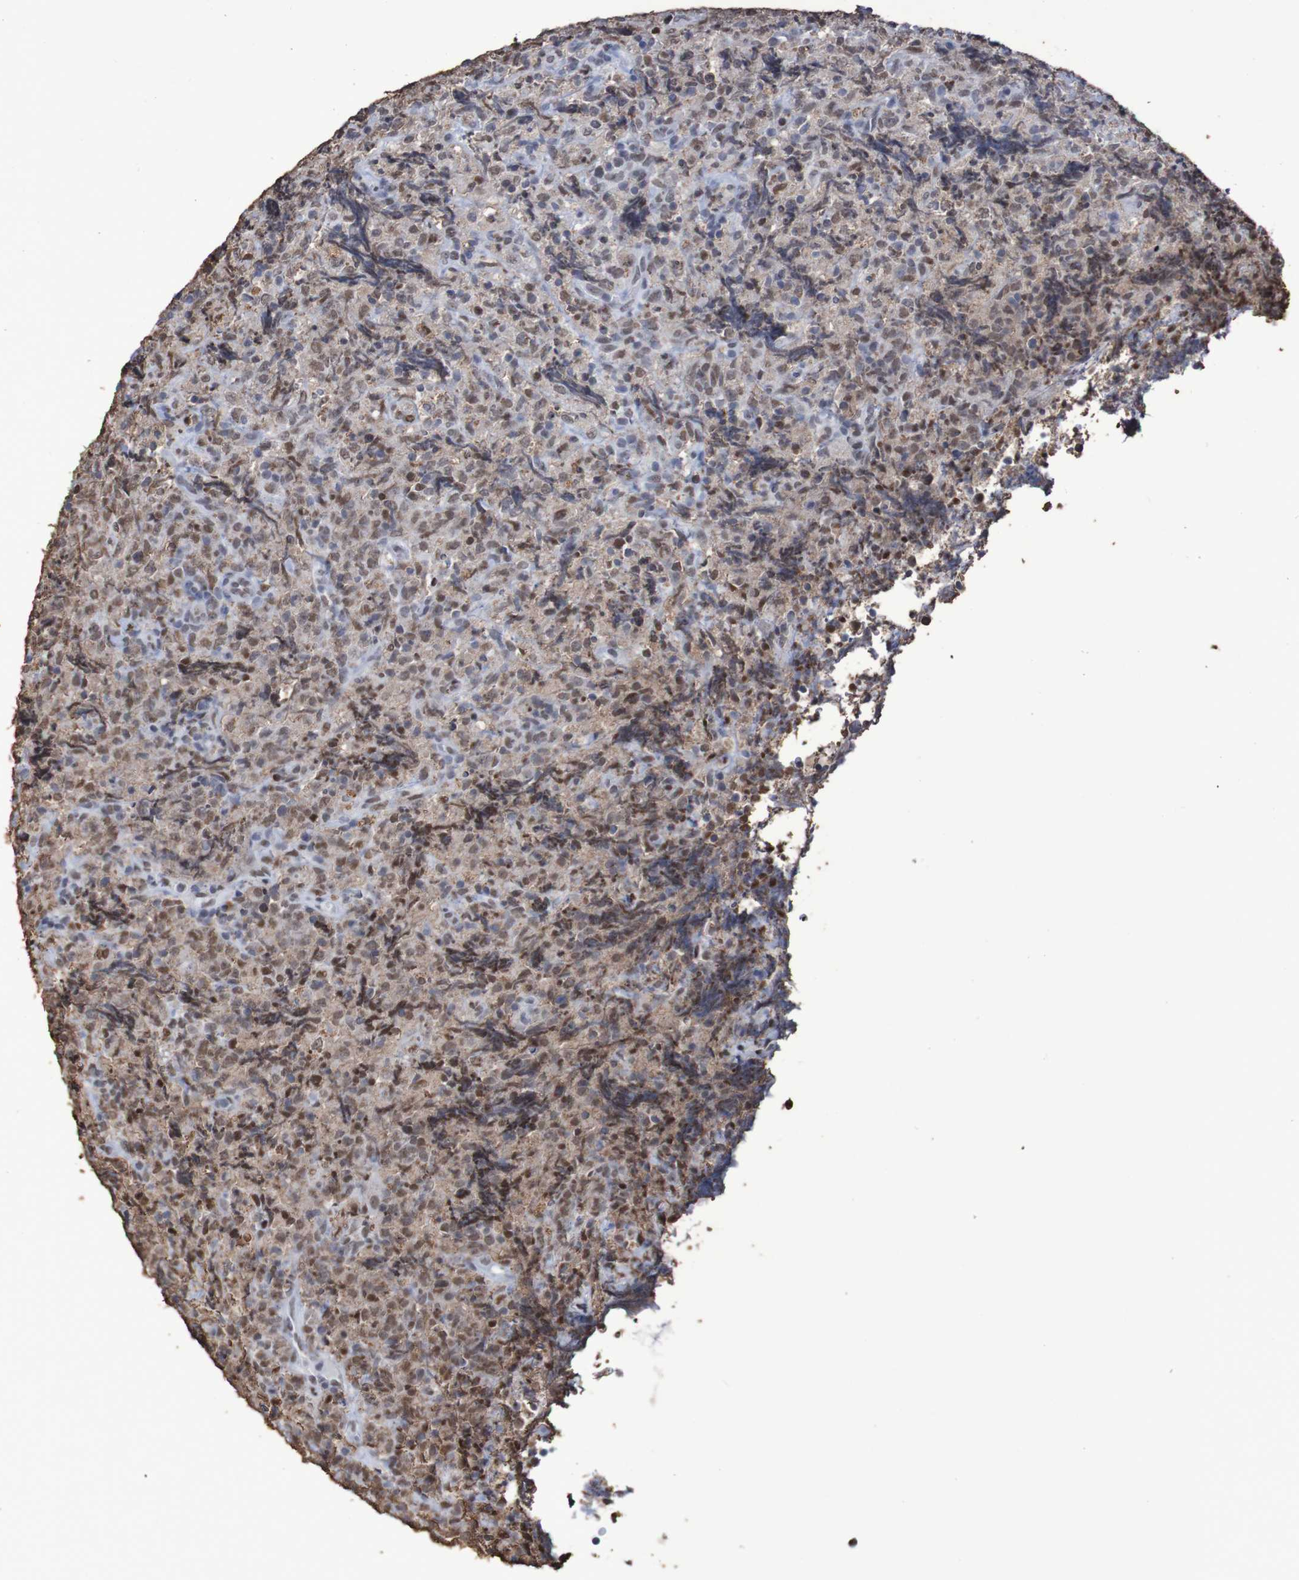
{"staining": {"intensity": "weak", "quantity": ">75%", "location": "nuclear"}, "tissue": "lymphoma", "cell_type": "Tumor cells", "image_type": "cancer", "snomed": [{"axis": "morphology", "description": "Malignant lymphoma, non-Hodgkin's type, High grade"}, {"axis": "topography", "description": "Tonsil"}], "caption": "High-grade malignant lymphoma, non-Hodgkin's type stained with a brown dye shows weak nuclear positive positivity in about >75% of tumor cells.", "gene": "MRTFB", "patient": {"sex": "female", "age": 36}}